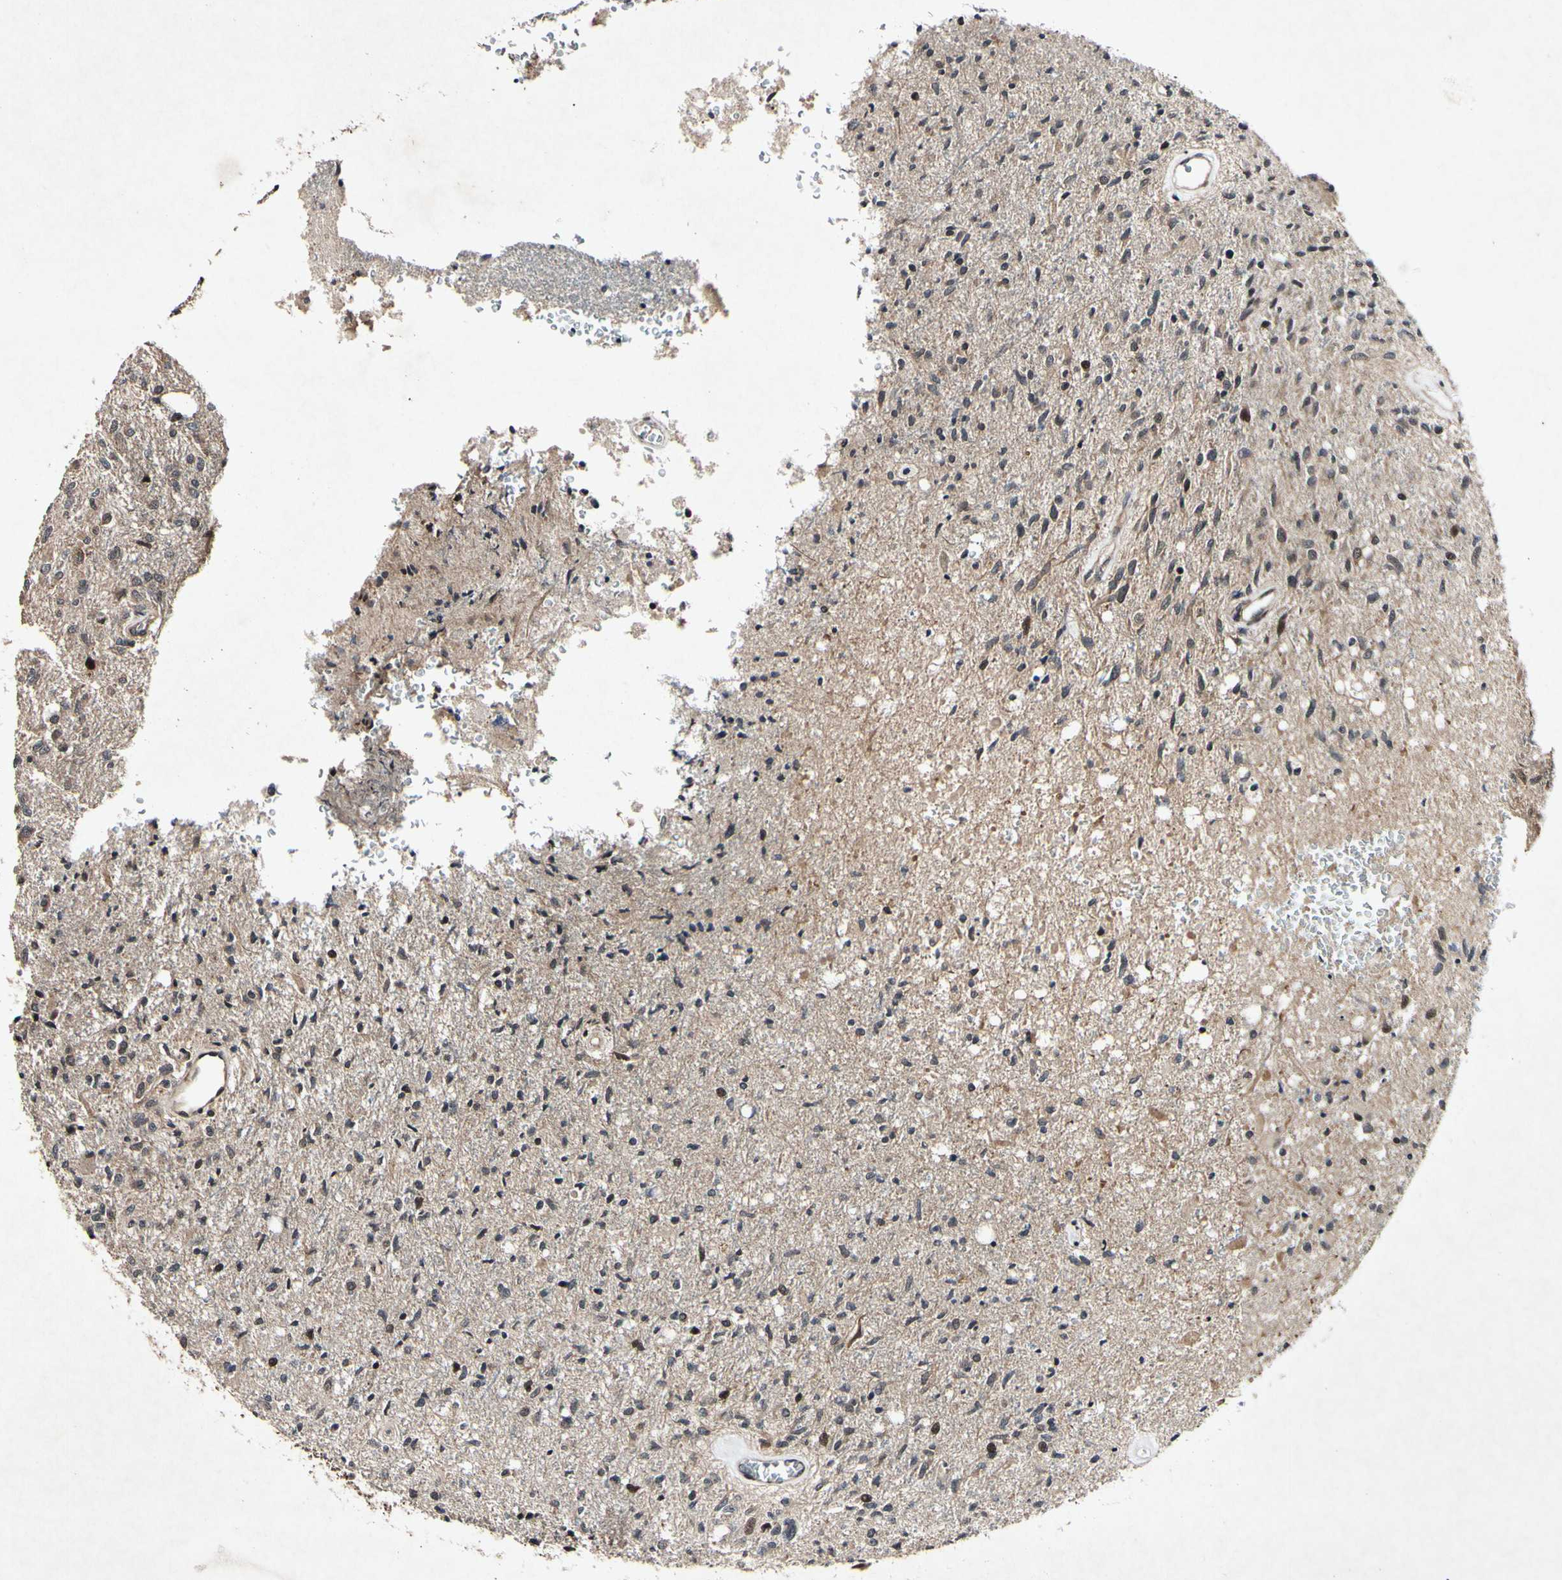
{"staining": {"intensity": "weak", "quantity": ">75%", "location": "cytoplasmic/membranous"}, "tissue": "glioma", "cell_type": "Tumor cells", "image_type": "cancer", "snomed": [{"axis": "morphology", "description": "Normal tissue, NOS"}, {"axis": "morphology", "description": "Glioma, malignant, High grade"}, {"axis": "topography", "description": "Cerebral cortex"}], "caption": "Human malignant glioma (high-grade) stained with a protein marker exhibits weak staining in tumor cells.", "gene": "CSNK1E", "patient": {"sex": "male", "age": 77}}